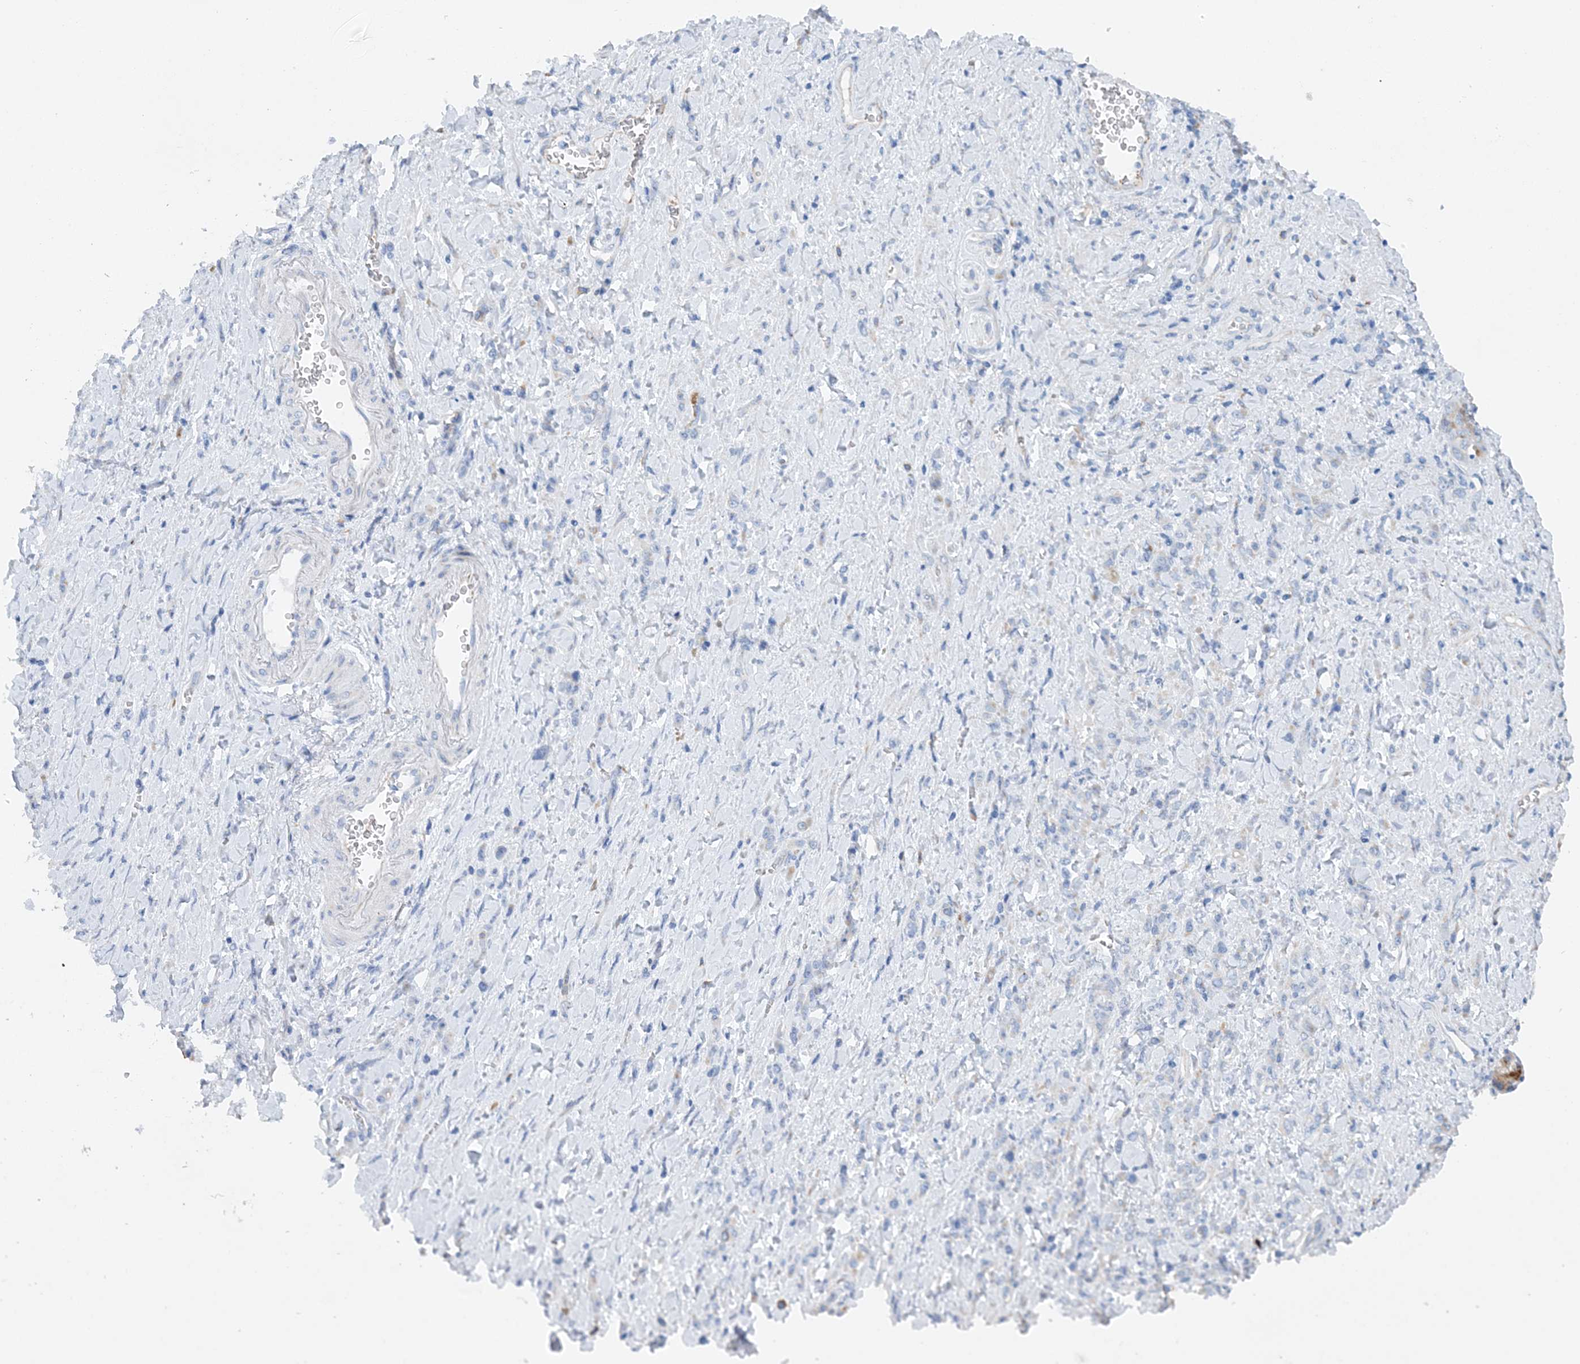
{"staining": {"intensity": "negative", "quantity": "none", "location": "none"}, "tissue": "stomach cancer", "cell_type": "Tumor cells", "image_type": "cancer", "snomed": [{"axis": "morphology", "description": "Normal tissue, NOS"}, {"axis": "morphology", "description": "Adenocarcinoma, NOS"}, {"axis": "topography", "description": "Stomach"}], "caption": "Stomach adenocarcinoma was stained to show a protein in brown. There is no significant expression in tumor cells.", "gene": "PTTG1IP", "patient": {"sex": "male", "age": 82}}